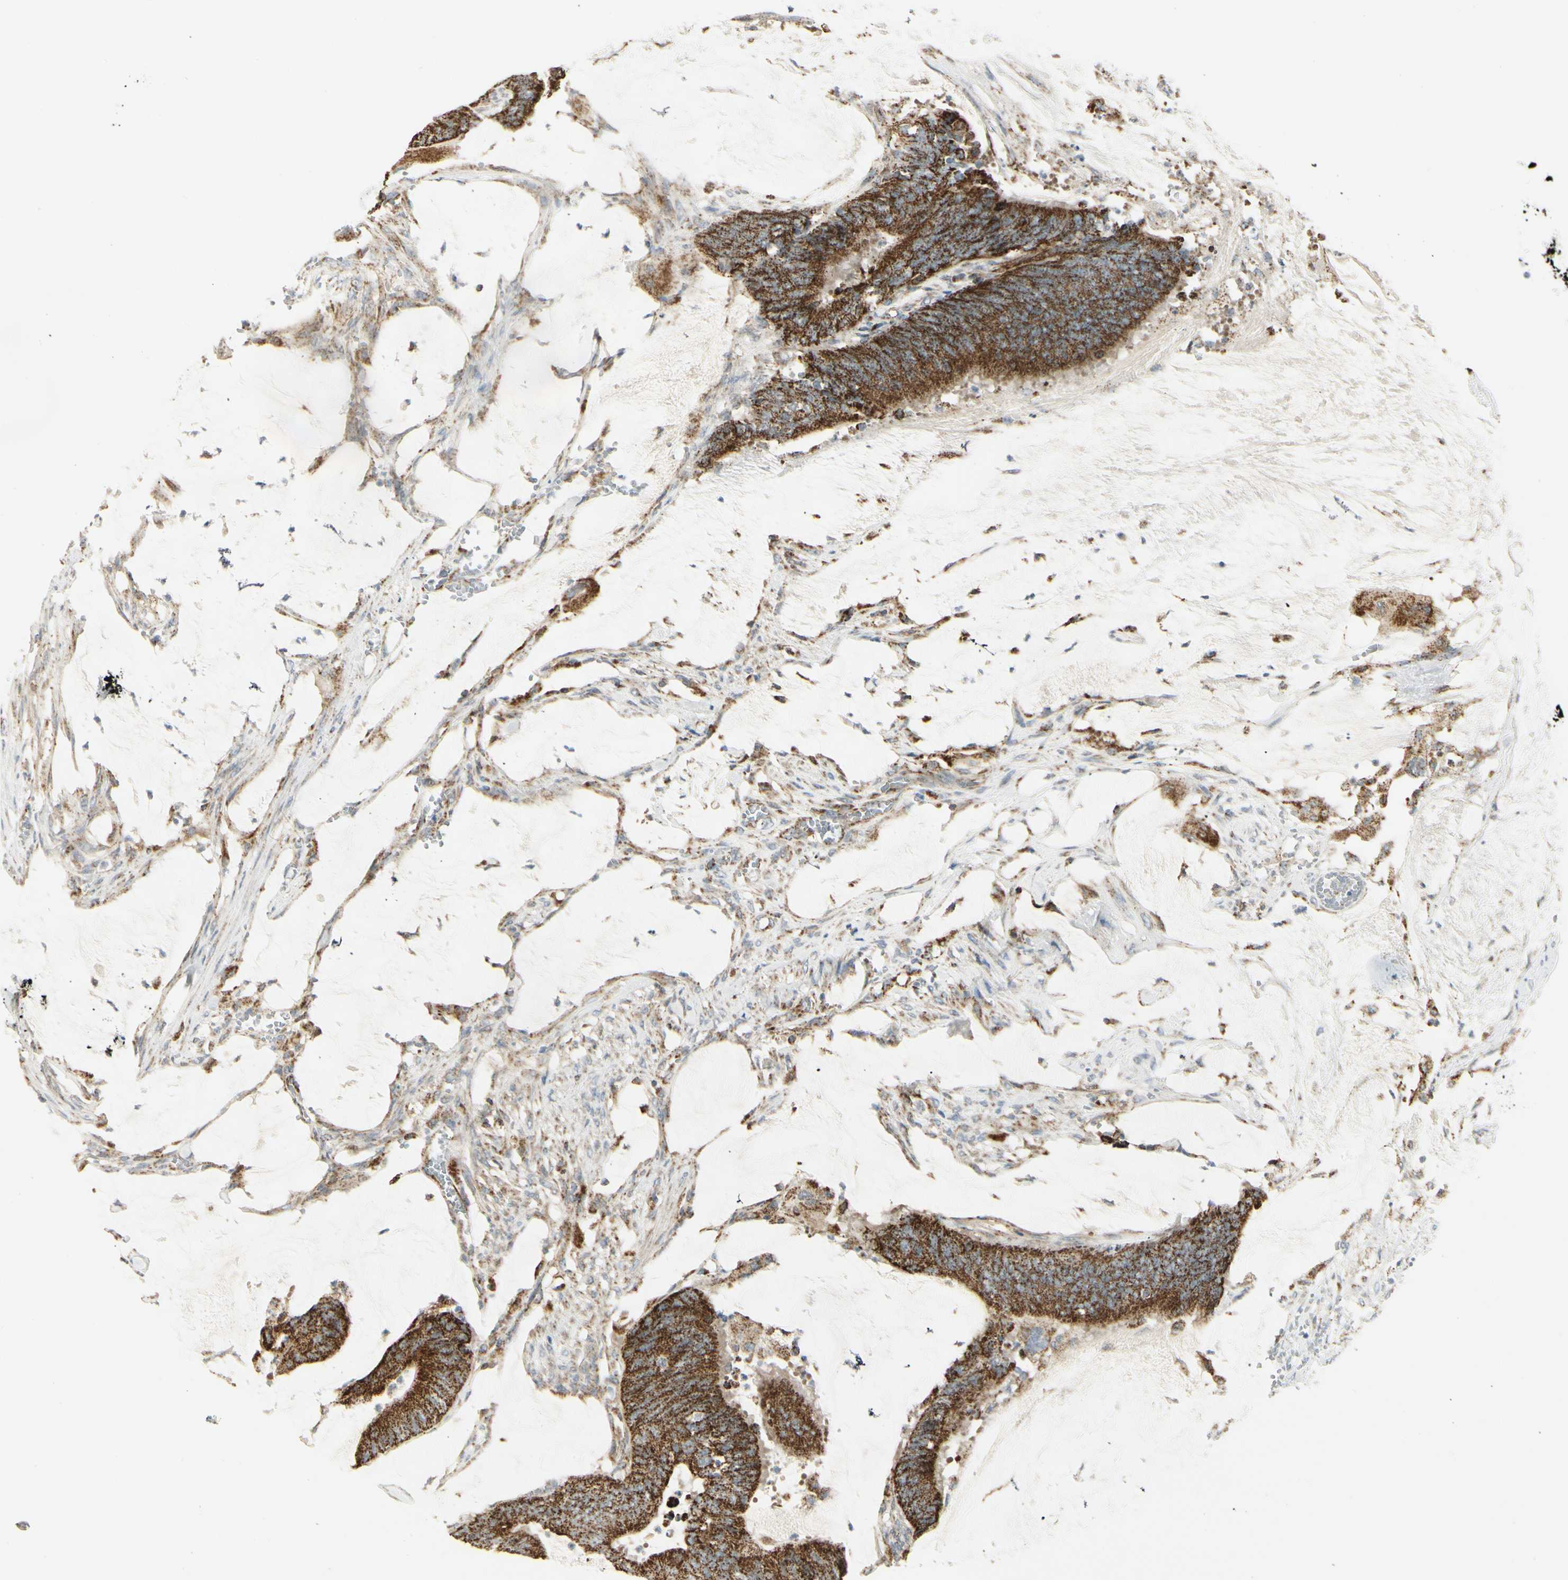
{"staining": {"intensity": "strong", "quantity": ">75%", "location": "cytoplasmic/membranous"}, "tissue": "colorectal cancer", "cell_type": "Tumor cells", "image_type": "cancer", "snomed": [{"axis": "morphology", "description": "Adenocarcinoma, NOS"}, {"axis": "topography", "description": "Rectum"}], "caption": "Immunohistochemical staining of adenocarcinoma (colorectal) shows high levels of strong cytoplasmic/membranous protein positivity in about >75% of tumor cells.", "gene": "ANKS6", "patient": {"sex": "female", "age": 66}}